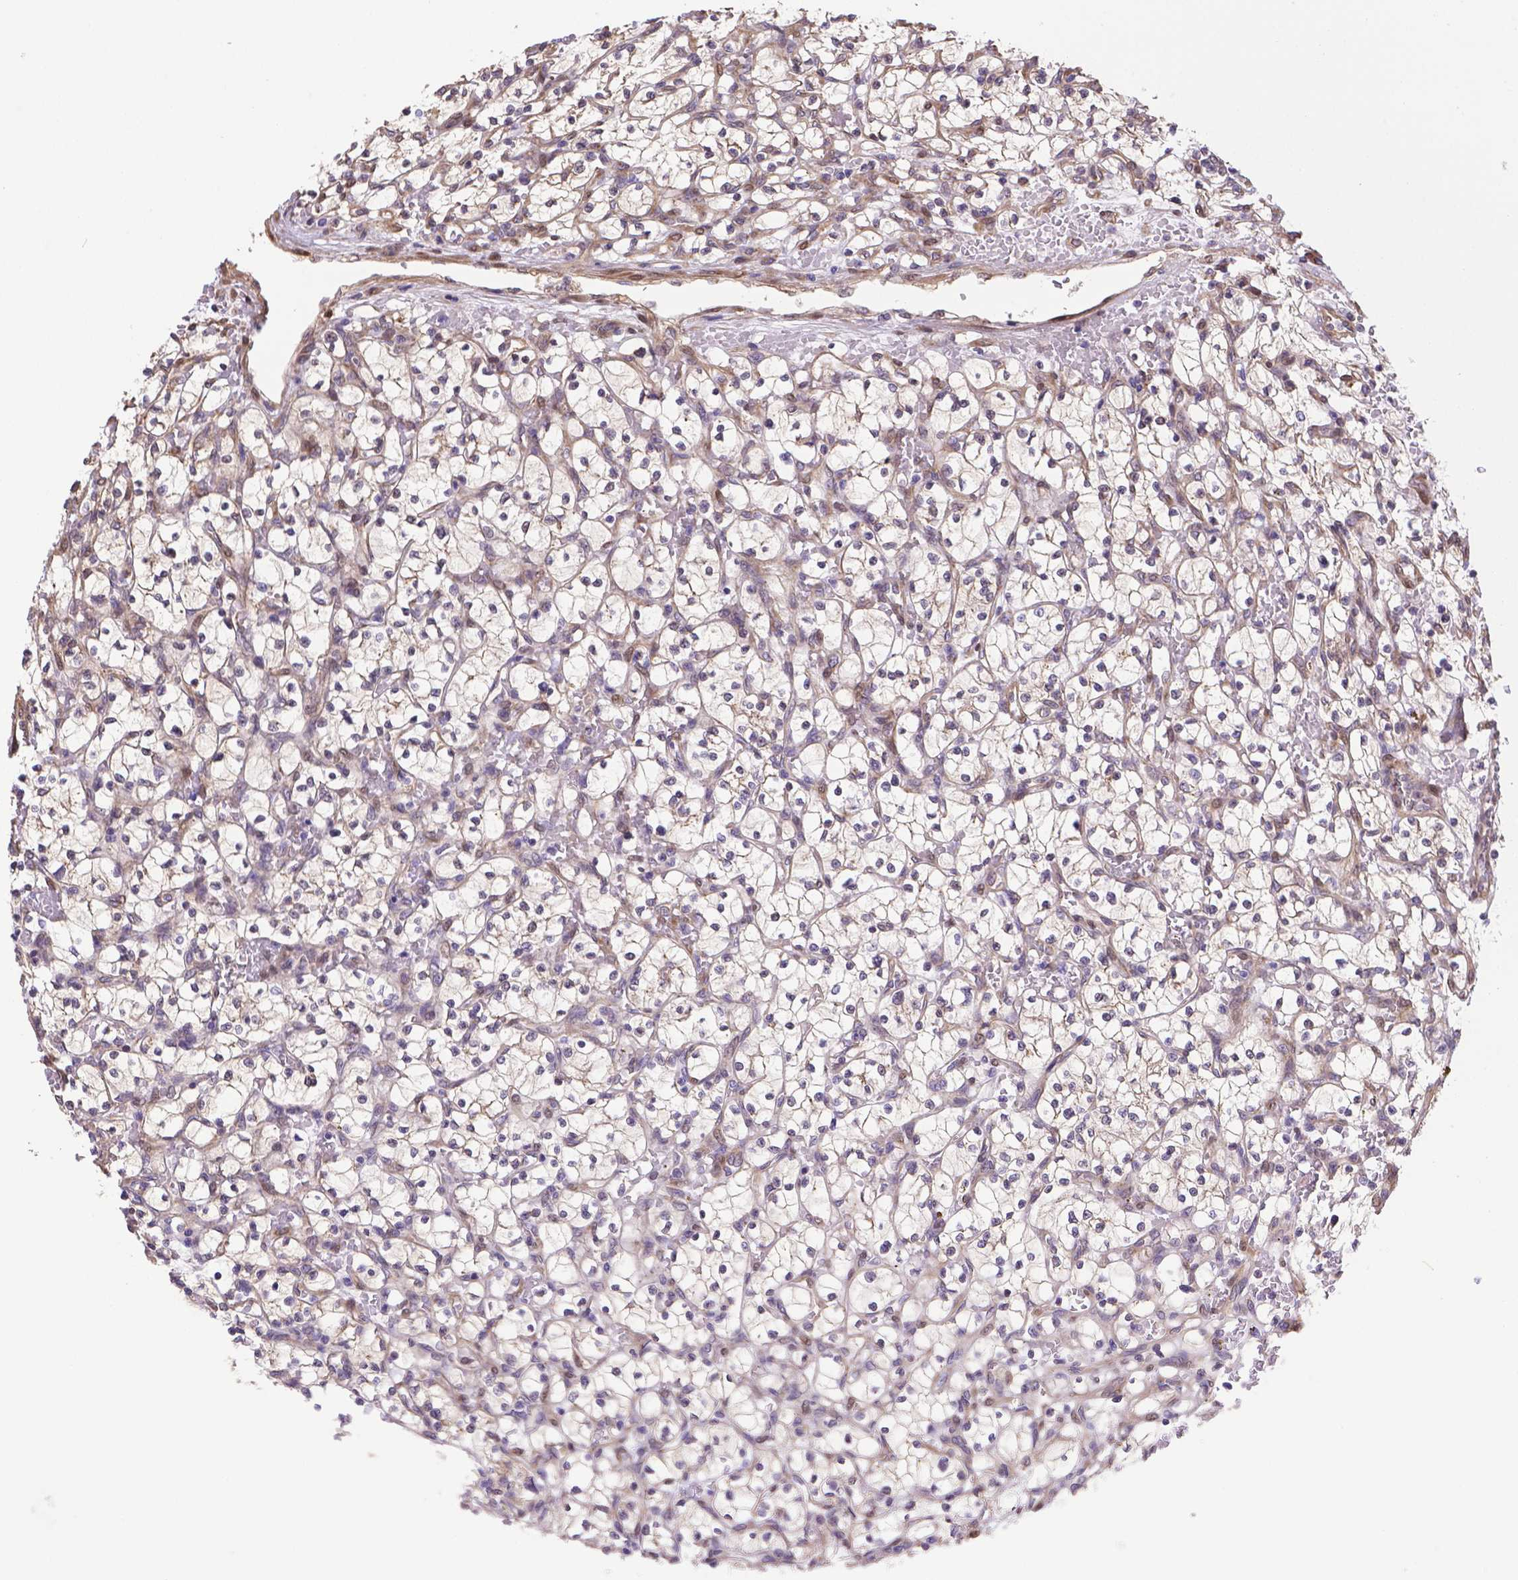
{"staining": {"intensity": "weak", "quantity": "25%-75%", "location": "cytoplasmic/membranous"}, "tissue": "renal cancer", "cell_type": "Tumor cells", "image_type": "cancer", "snomed": [{"axis": "morphology", "description": "Adenocarcinoma, NOS"}, {"axis": "topography", "description": "Kidney"}], "caption": "Immunohistochemical staining of human adenocarcinoma (renal) exhibits weak cytoplasmic/membranous protein expression in about 25%-75% of tumor cells. (DAB (3,3'-diaminobenzidine) IHC, brown staining for protein, blue staining for nuclei).", "gene": "YAP1", "patient": {"sex": "female", "age": 64}}